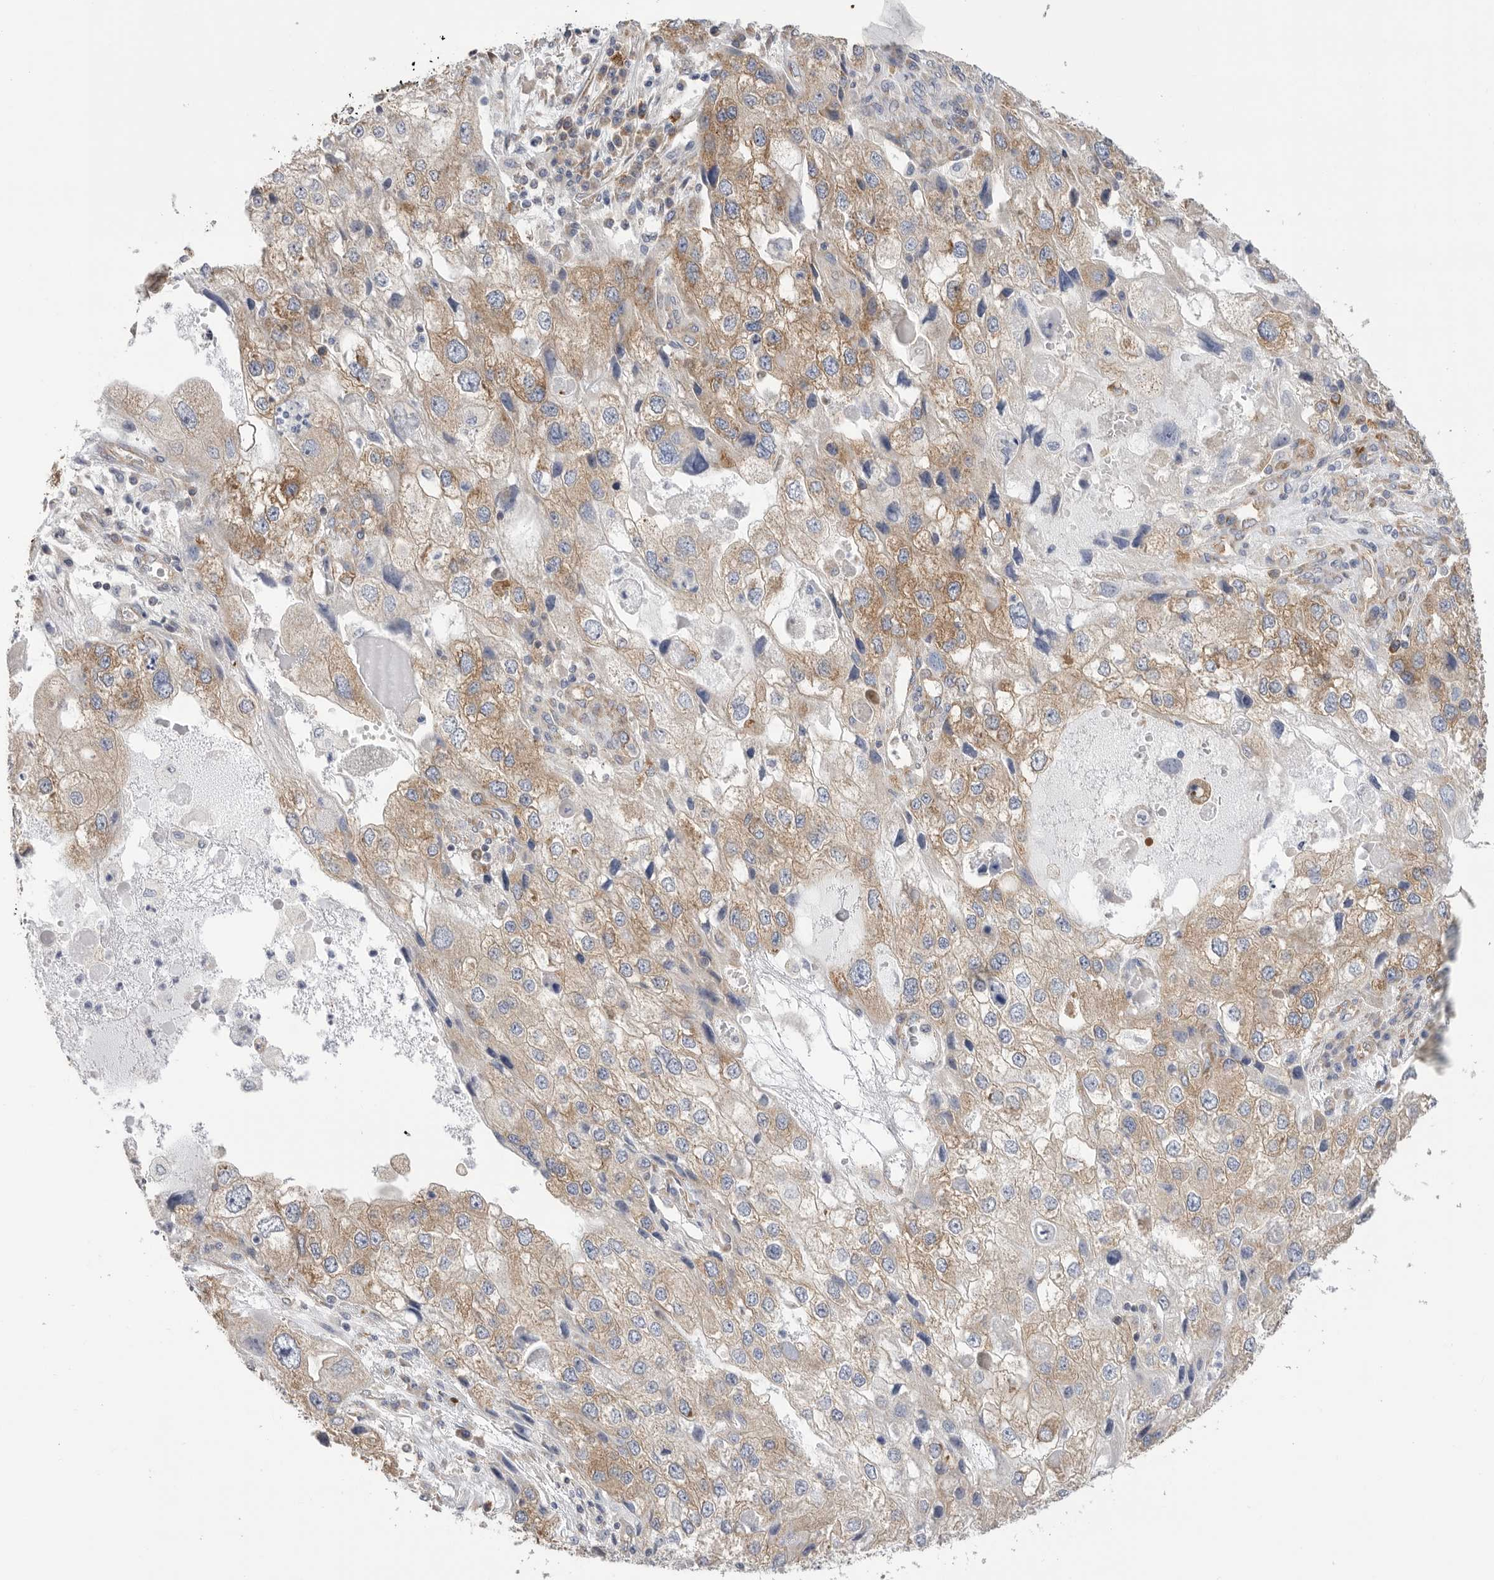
{"staining": {"intensity": "moderate", "quantity": ">75%", "location": "cytoplasmic/membranous"}, "tissue": "endometrial cancer", "cell_type": "Tumor cells", "image_type": "cancer", "snomed": [{"axis": "morphology", "description": "Adenocarcinoma, NOS"}, {"axis": "topography", "description": "Endometrium"}], "caption": "About >75% of tumor cells in human endometrial adenocarcinoma exhibit moderate cytoplasmic/membranous protein expression as visualized by brown immunohistochemical staining.", "gene": "SERBP1", "patient": {"sex": "female", "age": 49}}